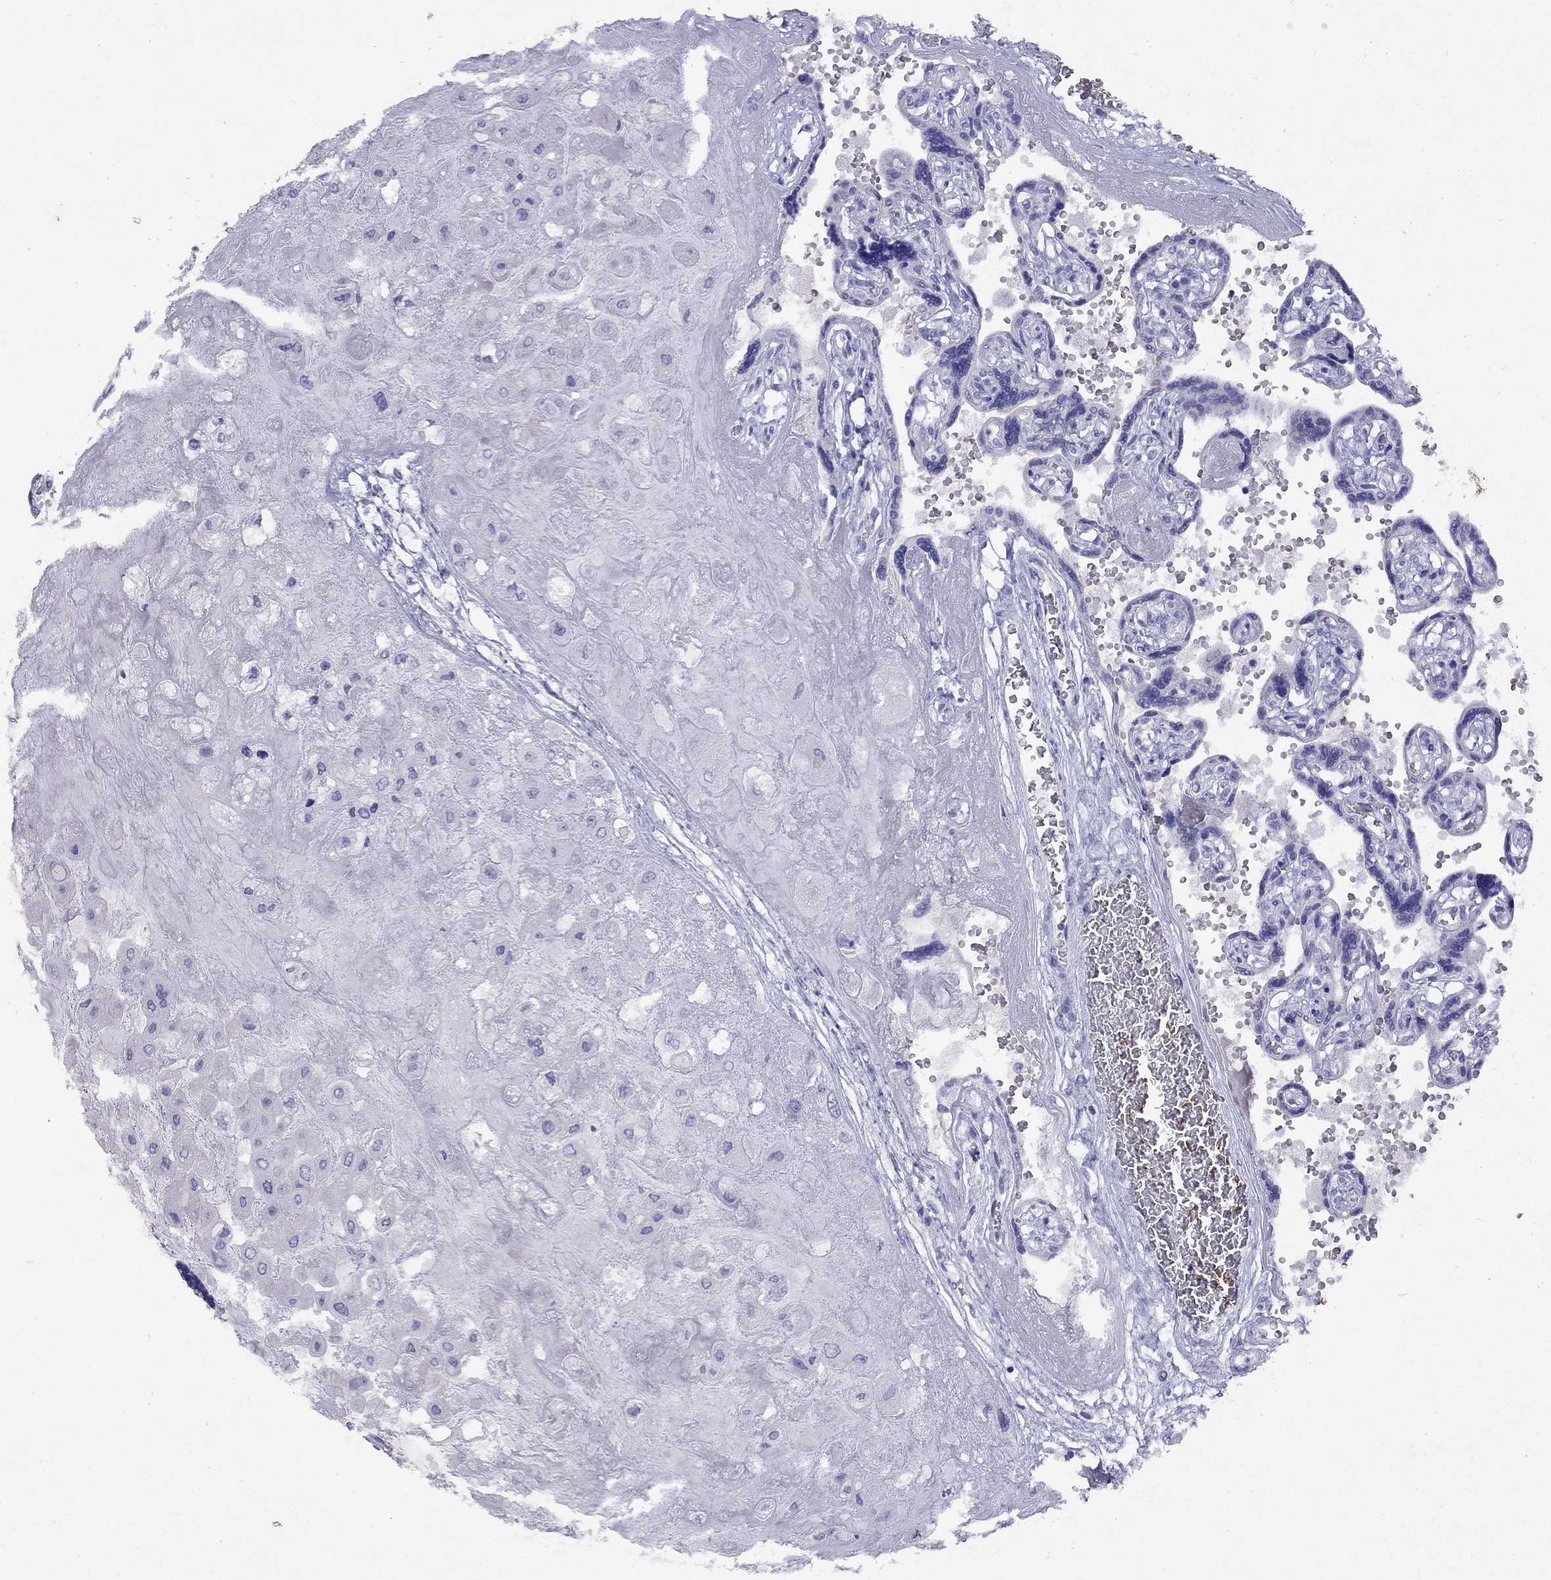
{"staining": {"intensity": "negative", "quantity": "none", "location": "none"}, "tissue": "placenta", "cell_type": "Decidual cells", "image_type": "normal", "snomed": [{"axis": "morphology", "description": "Normal tissue, NOS"}, {"axis": "topography", "description": "Placenta"}], "caption": "A micrograph of placenta stained for a protein reveals no brown staining in decidual cells.", "gene": "GNAT3", "patient": {"sex": "female", "age": 32}}